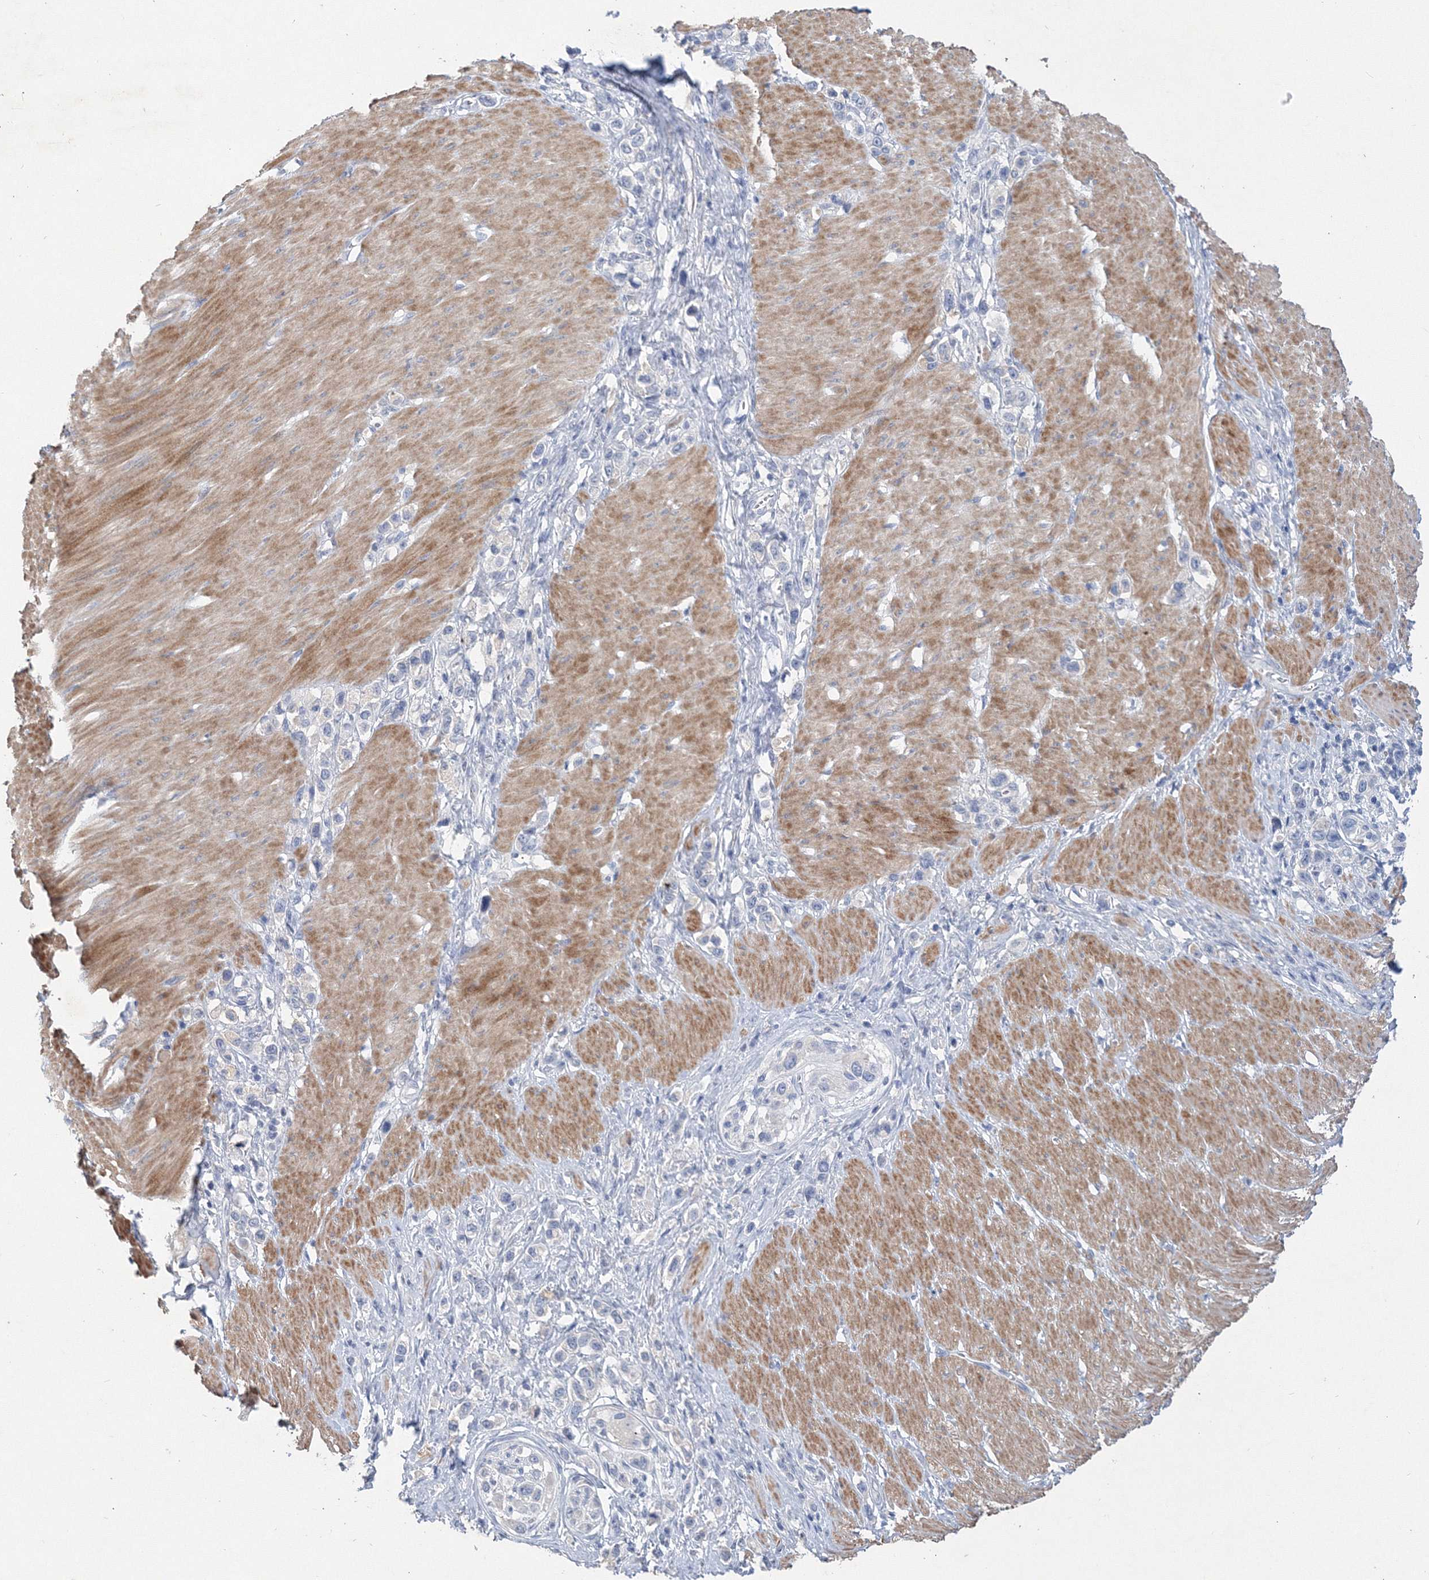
{"staining": {"intensity": "negative", "quantity": "none", "location": "none"}, "tissue": "stomach cancer", "cell_type": "Tumor cells", "image_type": "cancer", "snomed": [{"axis": "morphology", "description": "Normal tissue, NOS"}, {"axis": "morphology", "description": "Adenocarcinoma, NOS"}, {"axis": "topography", "description": "Stomach, upper"}, {"axis": "topography", "description": "Stomach"}], "caption": "DAB (3,3'-diaminobenzidine) immunohistochemical staining of stomach cancer demonstrates no significant positivity in tumor cells.", "gene": "OSBPL6", "patient": {"sex": "female", "age": 65}}